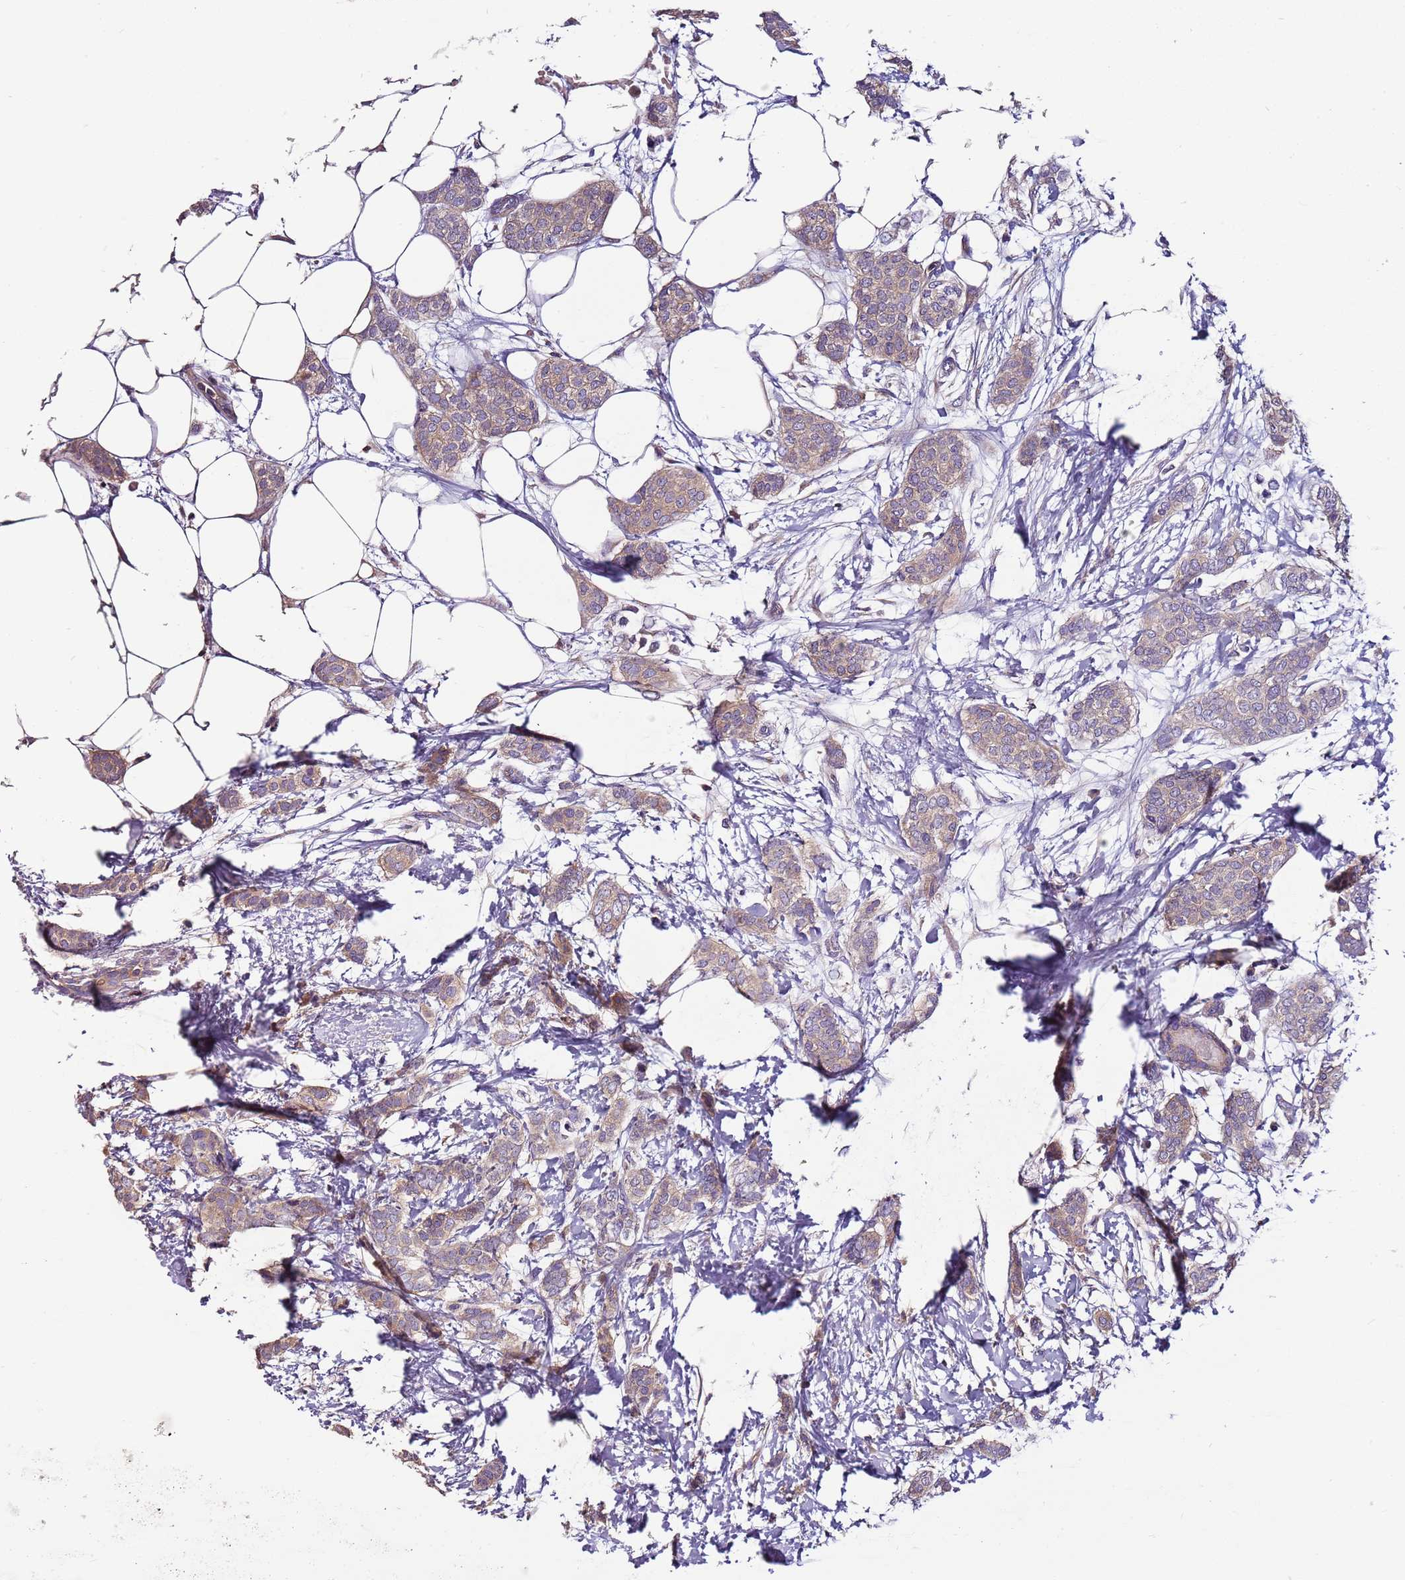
{"staining": {"intensity": "weak", "quantity": ">75%", "location": "cytoplasmic/membranous"}, "tissue": "breast cancer", "cell_type": "Tumor cells", "image_type": "cancer", "snomed": [{"axis": "morphology", "description": "Duct carcinoma"}, {"axis": "topography", "description": "Breast"}], "caption": "This is an image of immunohistochemistry staining of invasive ductal carcinoma (breast), which shows weak positivity in the cytoplasmic/membranous of tumor cells.", "gene": "IGIP", "patient": {"sex": "female", "age": 72}}